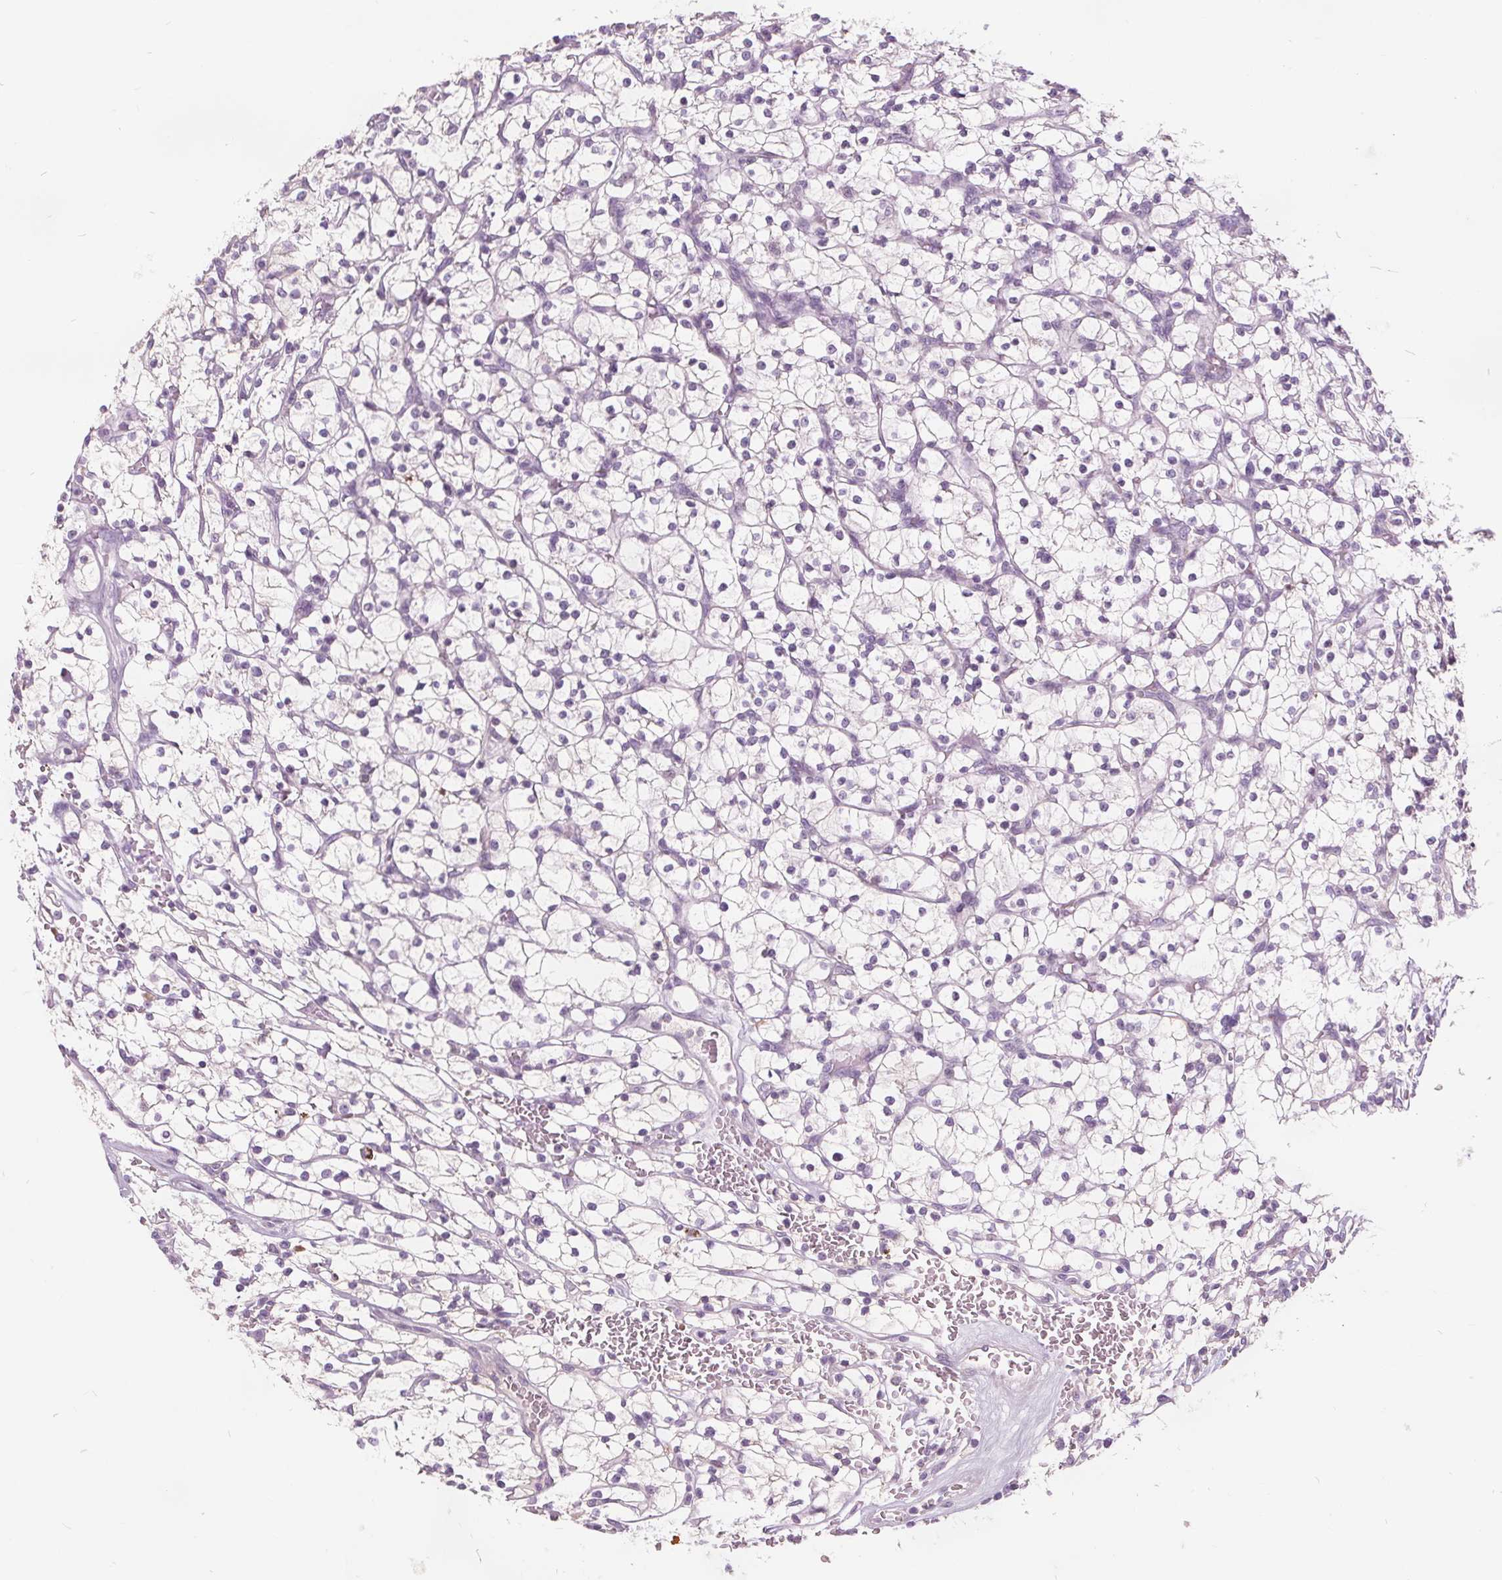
{"staining": {"intensity": "negative", "quantity": "none", "location": "none"}, "tissue": "renal cancer", "cell_type": "Tumor cells", "image_type": "cancer", "snomed": [{"axis": "morphology", "description": "Adenocarcinoma, NOS"}, {"axis": "topography", "description": "Kidney"}], "caption": "There is no significant staining in tumor cells of renal cancer.", "gene": "ACOX2", "patient": {"sex": "female", "age": 64}}